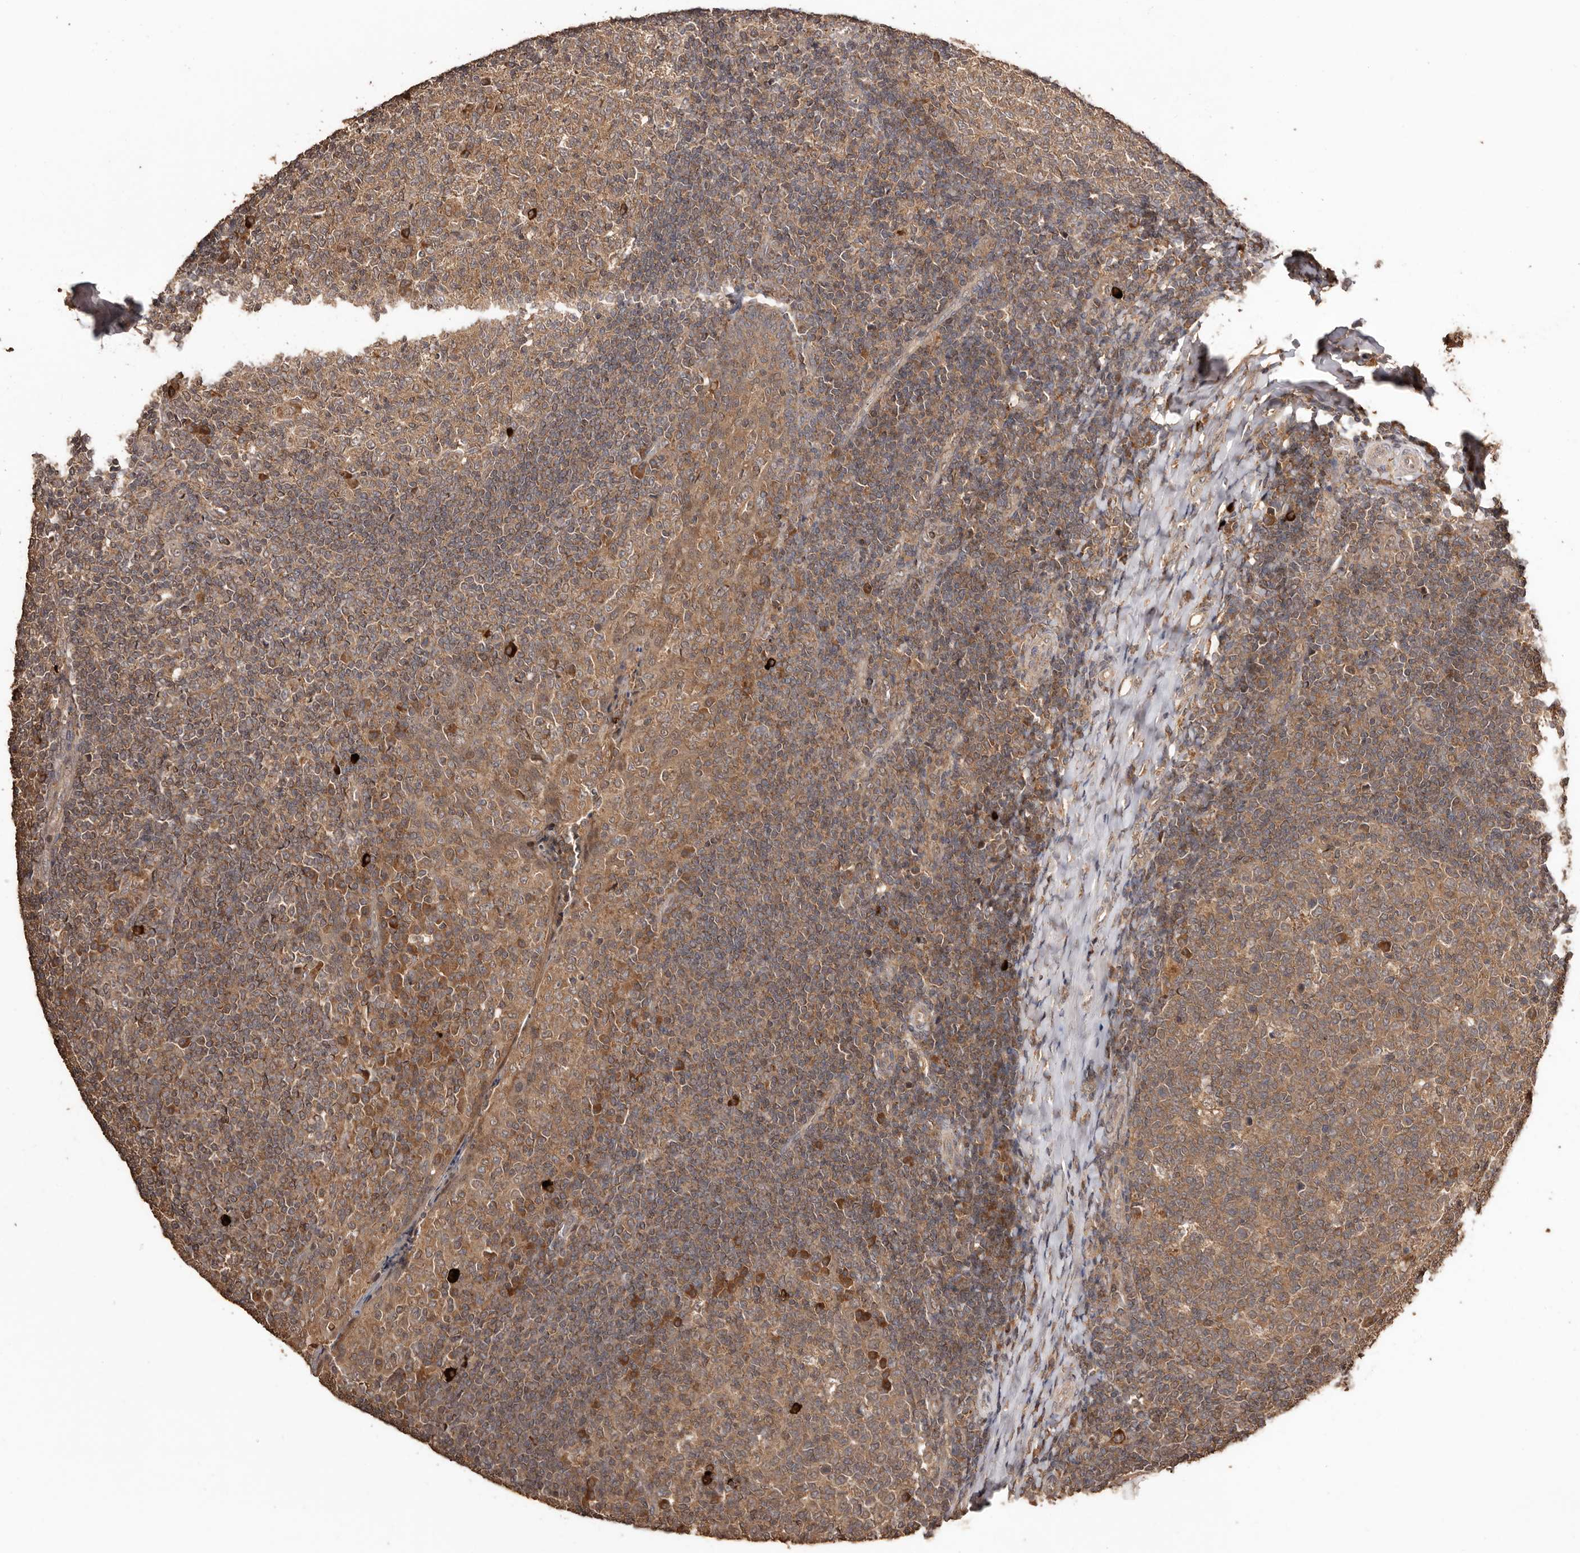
{"staining": {"intensity": "moderate", "quantity": ">75%", "location": "cytoplasmic/membranous"}, "tissue": "tonsil", "cell_type": "Germinal center cells", "image_type": "normal", "snomed": [{"axis": "morphology", "description": "Normal tissue, NOS"}, {"axis": "topography", "description": "Tonsil"}], "caption": "Immunohistochemistry staining of unremarkable tonsil, which shows medium levels of moderate cytoplasmic/membranous positivity in about >75% of germinal center cells indicating moderate cytoplasmic/membranous protein expression. The staining was performed using DAB (3,3'-diaminobenzidine) (brown) for protein detection and nuclei were counterstained in hematoxylin (blue).", "gene": "RWDD1", "patient": {"sex": "female", "age": 19}}